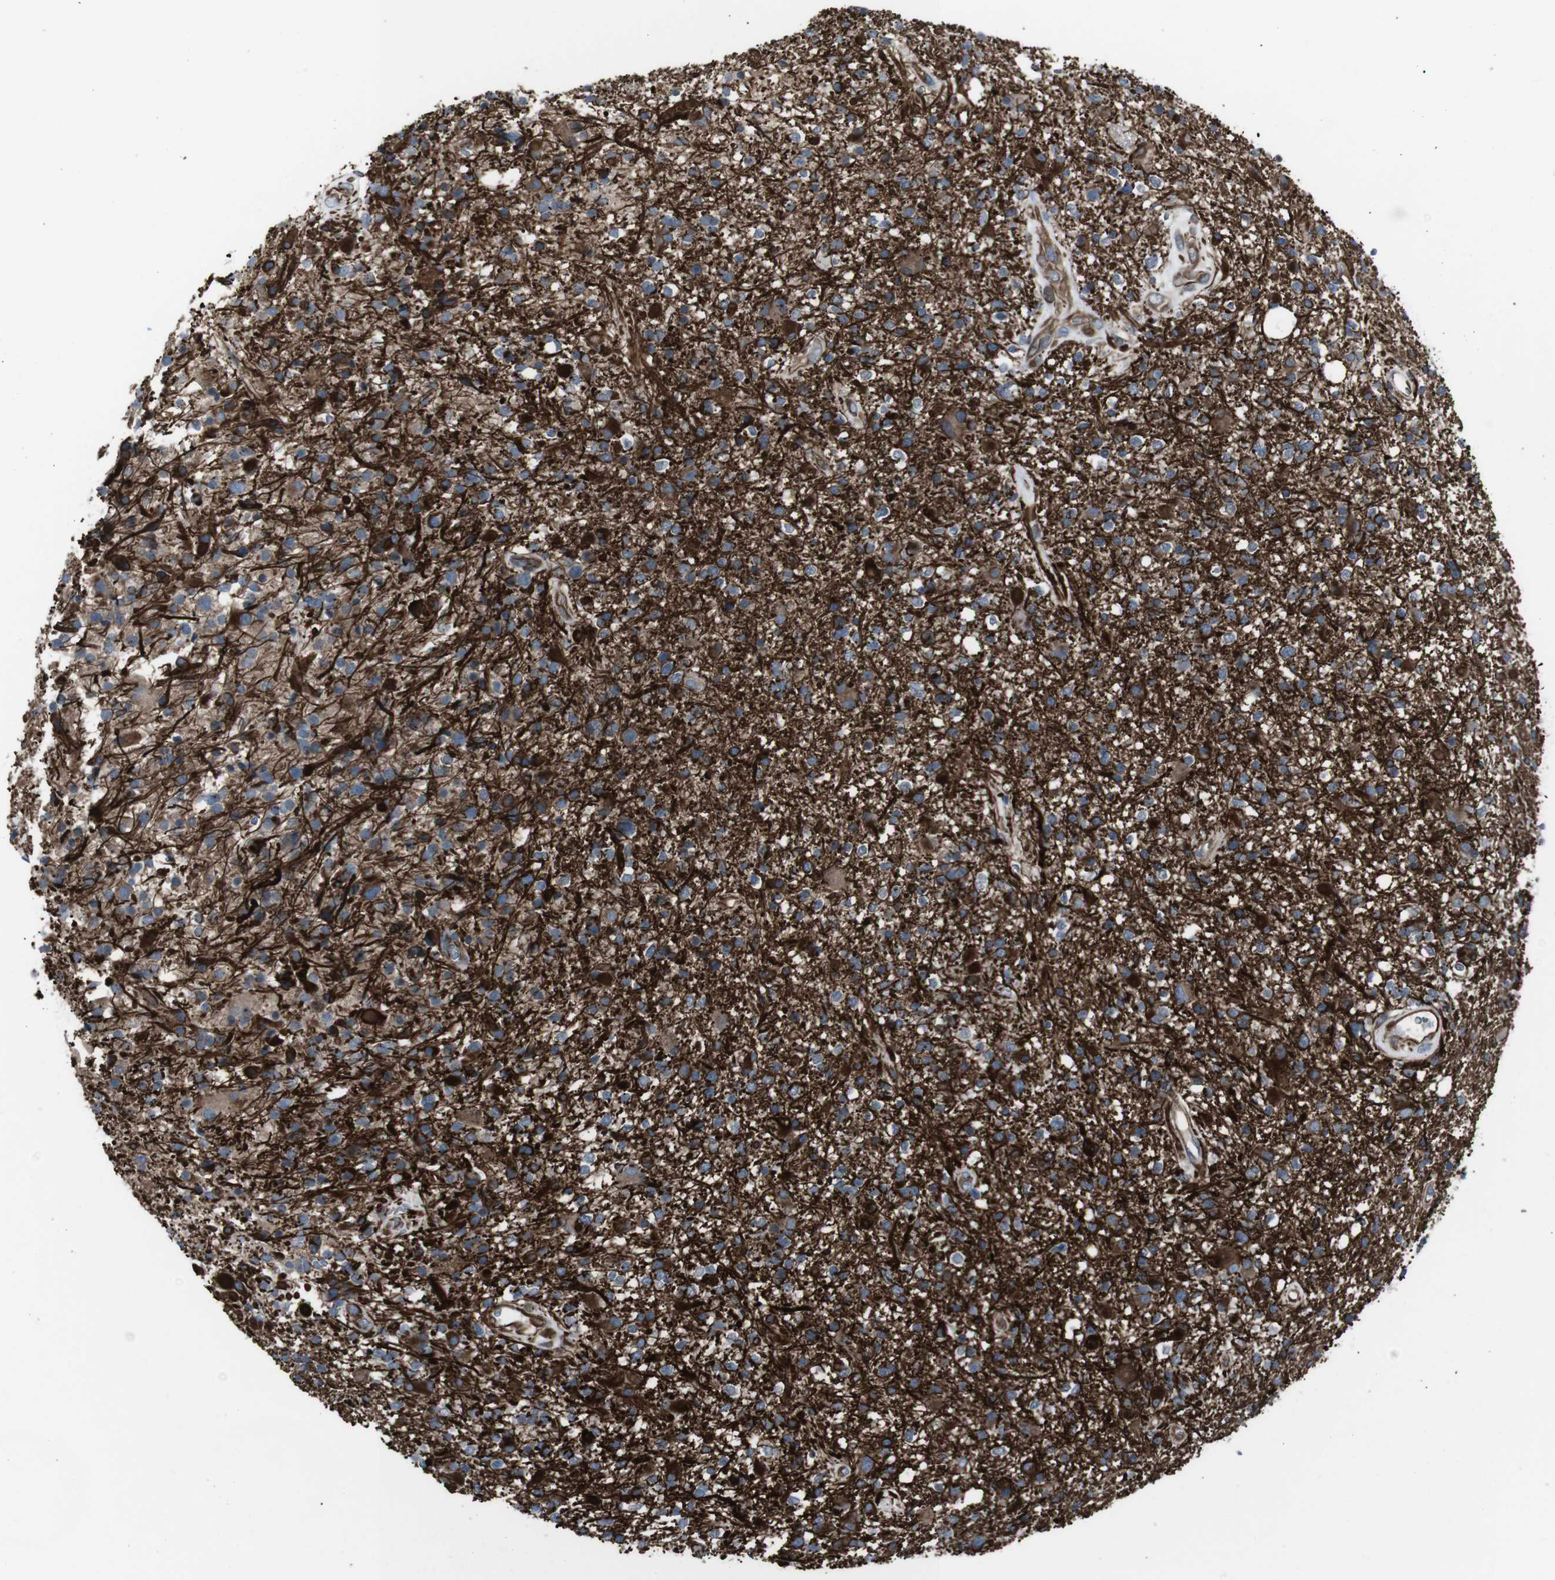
{"staining": {"intensity": "strong", "quantity": "25%-75%", "location": "cytoplasmic/membranous"}, "tissue": "glioma", "cell_type": "Tumor cells", "image_type": "cancer", "snomed": [{"axis": "morphology", "description": "Glioma, malignant, High grade"}, {"axis": "topography", "description": "Brain"}], "caption": "Immunohistochemistry photomicrograph of neoplastic tissue: malignant glioma (high-grade) stained using immunohistochemistry (IHC) shows high levels of strong protein expression localized specifically in the cytoplasmic/membranous of tumor cells, appearing as a cytoplasmic/membranous brown color.", "gene": "TMEM141", "patient": {"sex": "male", "age": 33}}